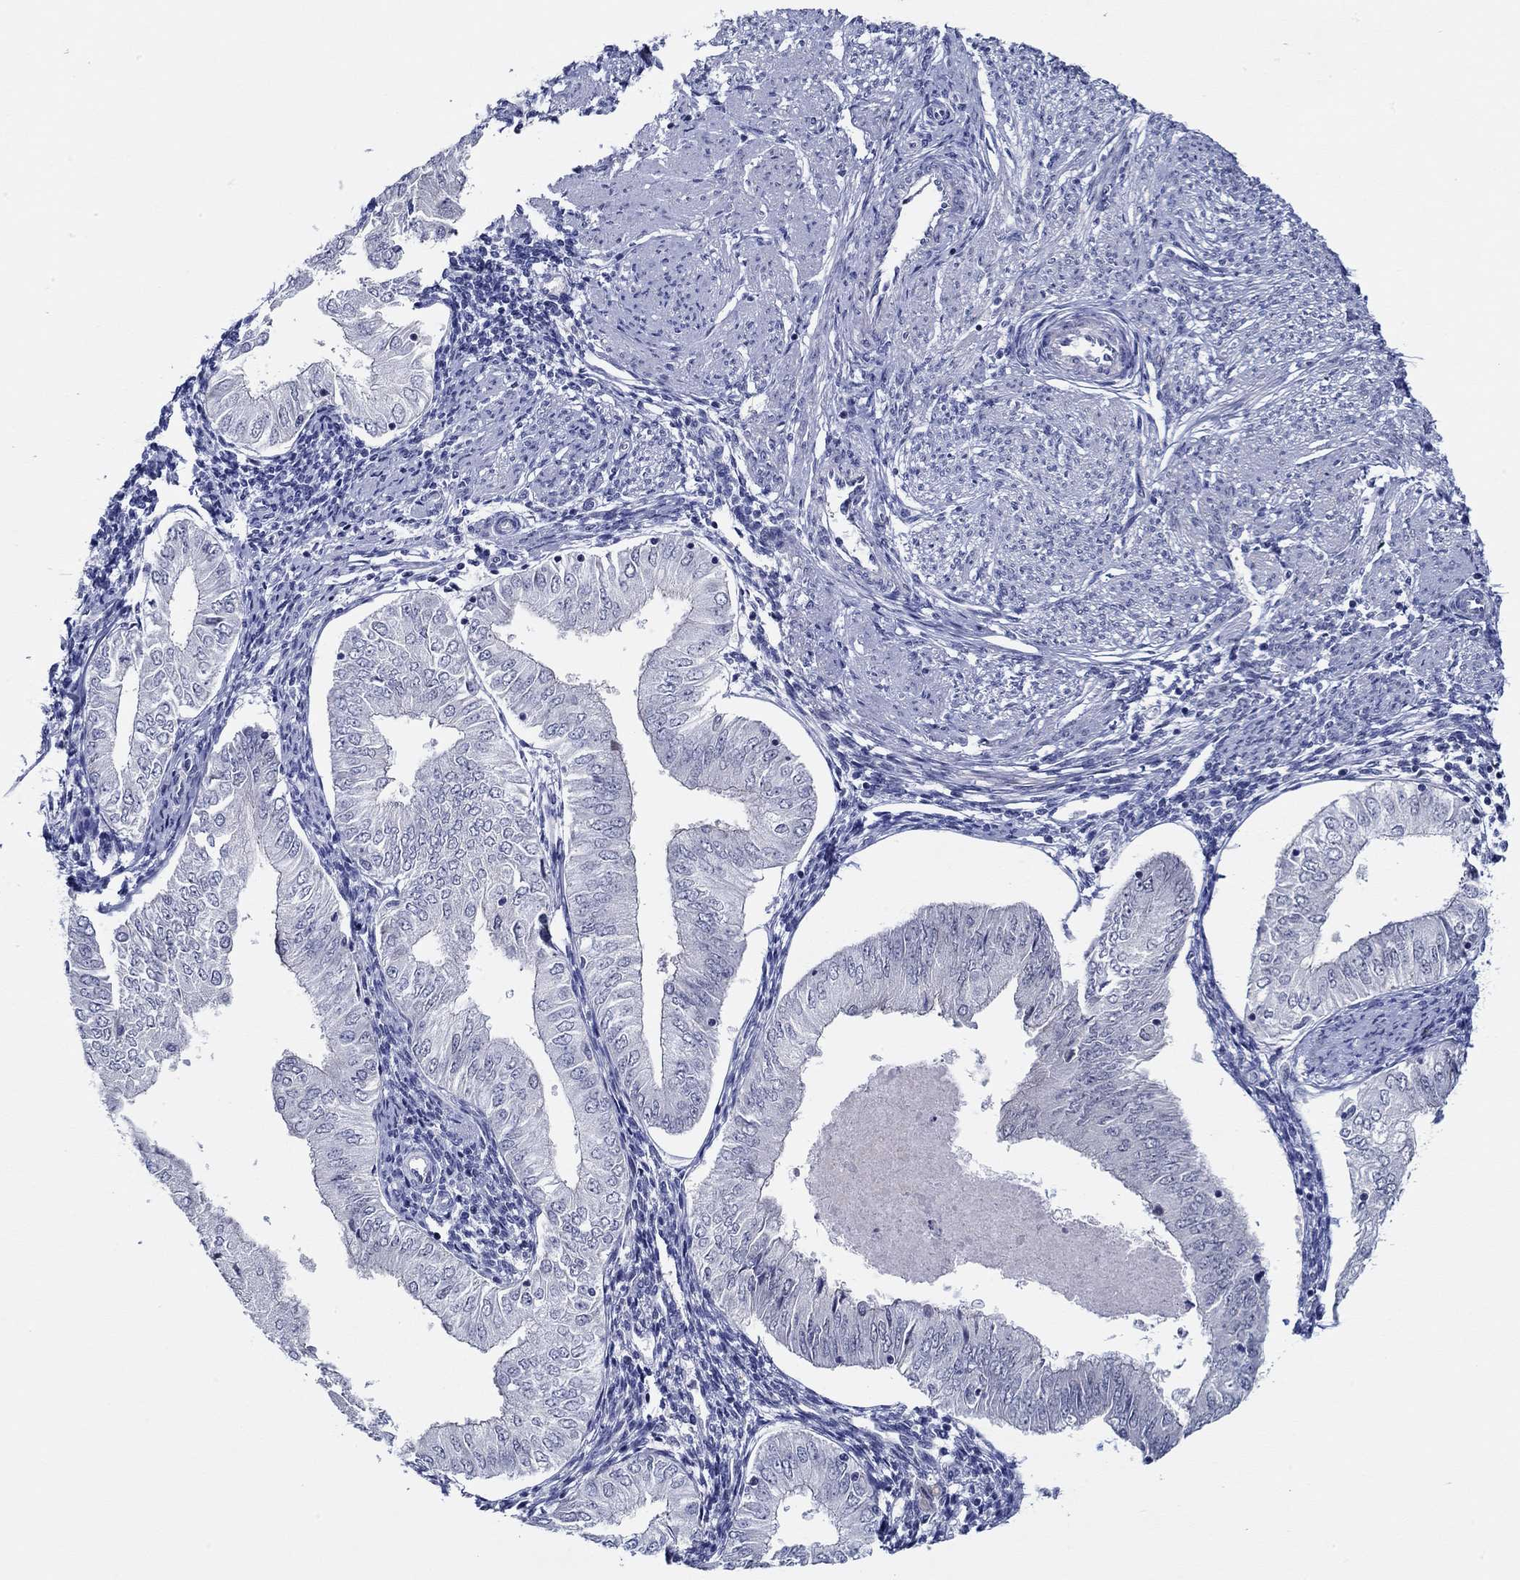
{"staining": {"intensity": "negative", "quantity": "none", "location": "none"}, "tissue": "endometrial cancer", "cell_type": "Tumor cells", "image_type": "cancer", "snomed": [{"axis": "morphology", "description": "Adenocarcinoma, NOS"}, {"axis": "topography", "description": "Endometrium"}], "caption": "This is a micrograph of immunohistochemistry staining of endometrial cancer (adenocarcinoma), which shows no expression in tumor cells.", "gene": "SLC34A1", "patient": {"sex": "female", "age": 53}}